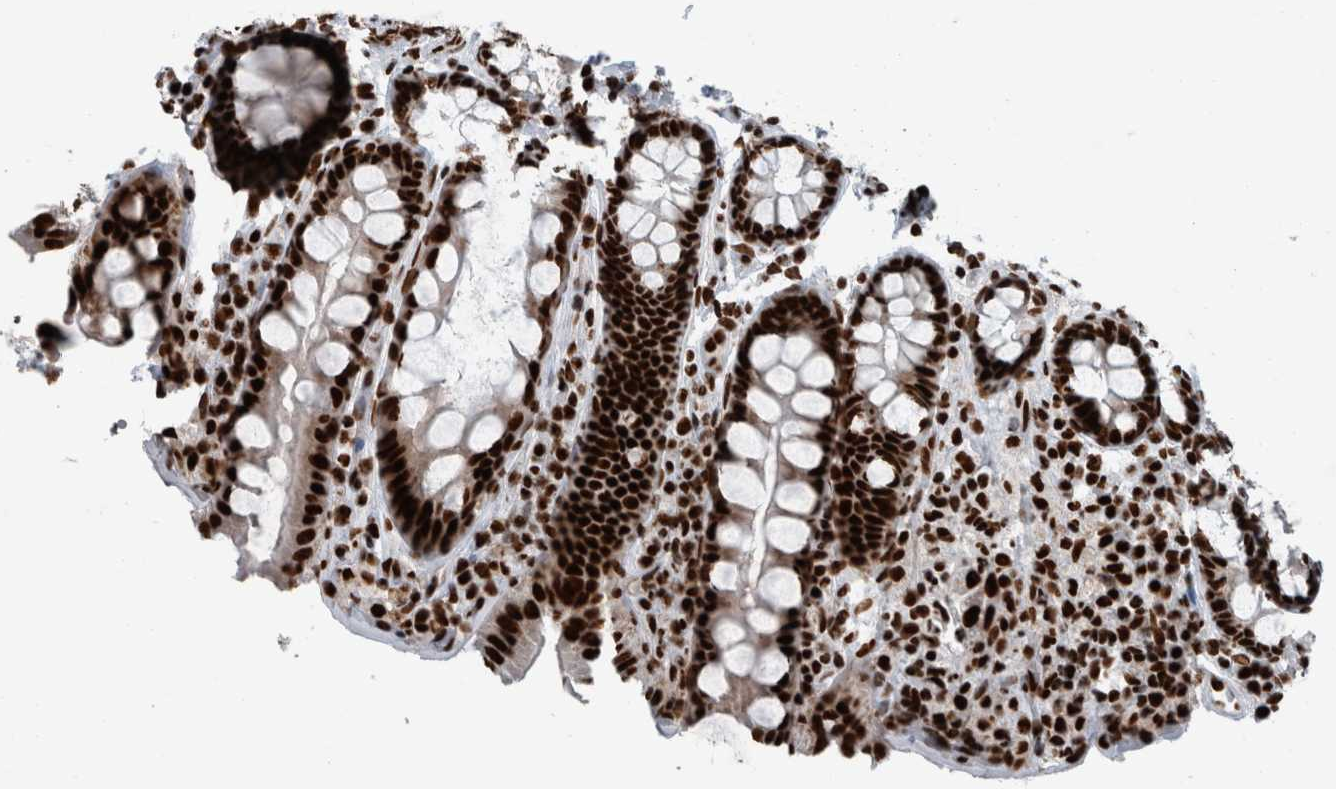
{"staining": {"intensity": "strong", "quantity": ">75%", "location": "nuclear"}, "tissue": "colon", "cell_type": "Endothelial cells", "image_type": "normal", "snomed": [{"axis": "morphology", "description": "Normal tissue, NOS"}, {"axis": "topography", "description": "Colon"}, {"axis": "topography", "description": "Peripheral nerve tissue"}], "caption": "A brown stain highlights strong nuclear staining of a protein in endothelial cells of normal colon.", "gene": "DNMT3A", "patient": {"sex": "female", "age": 61}}